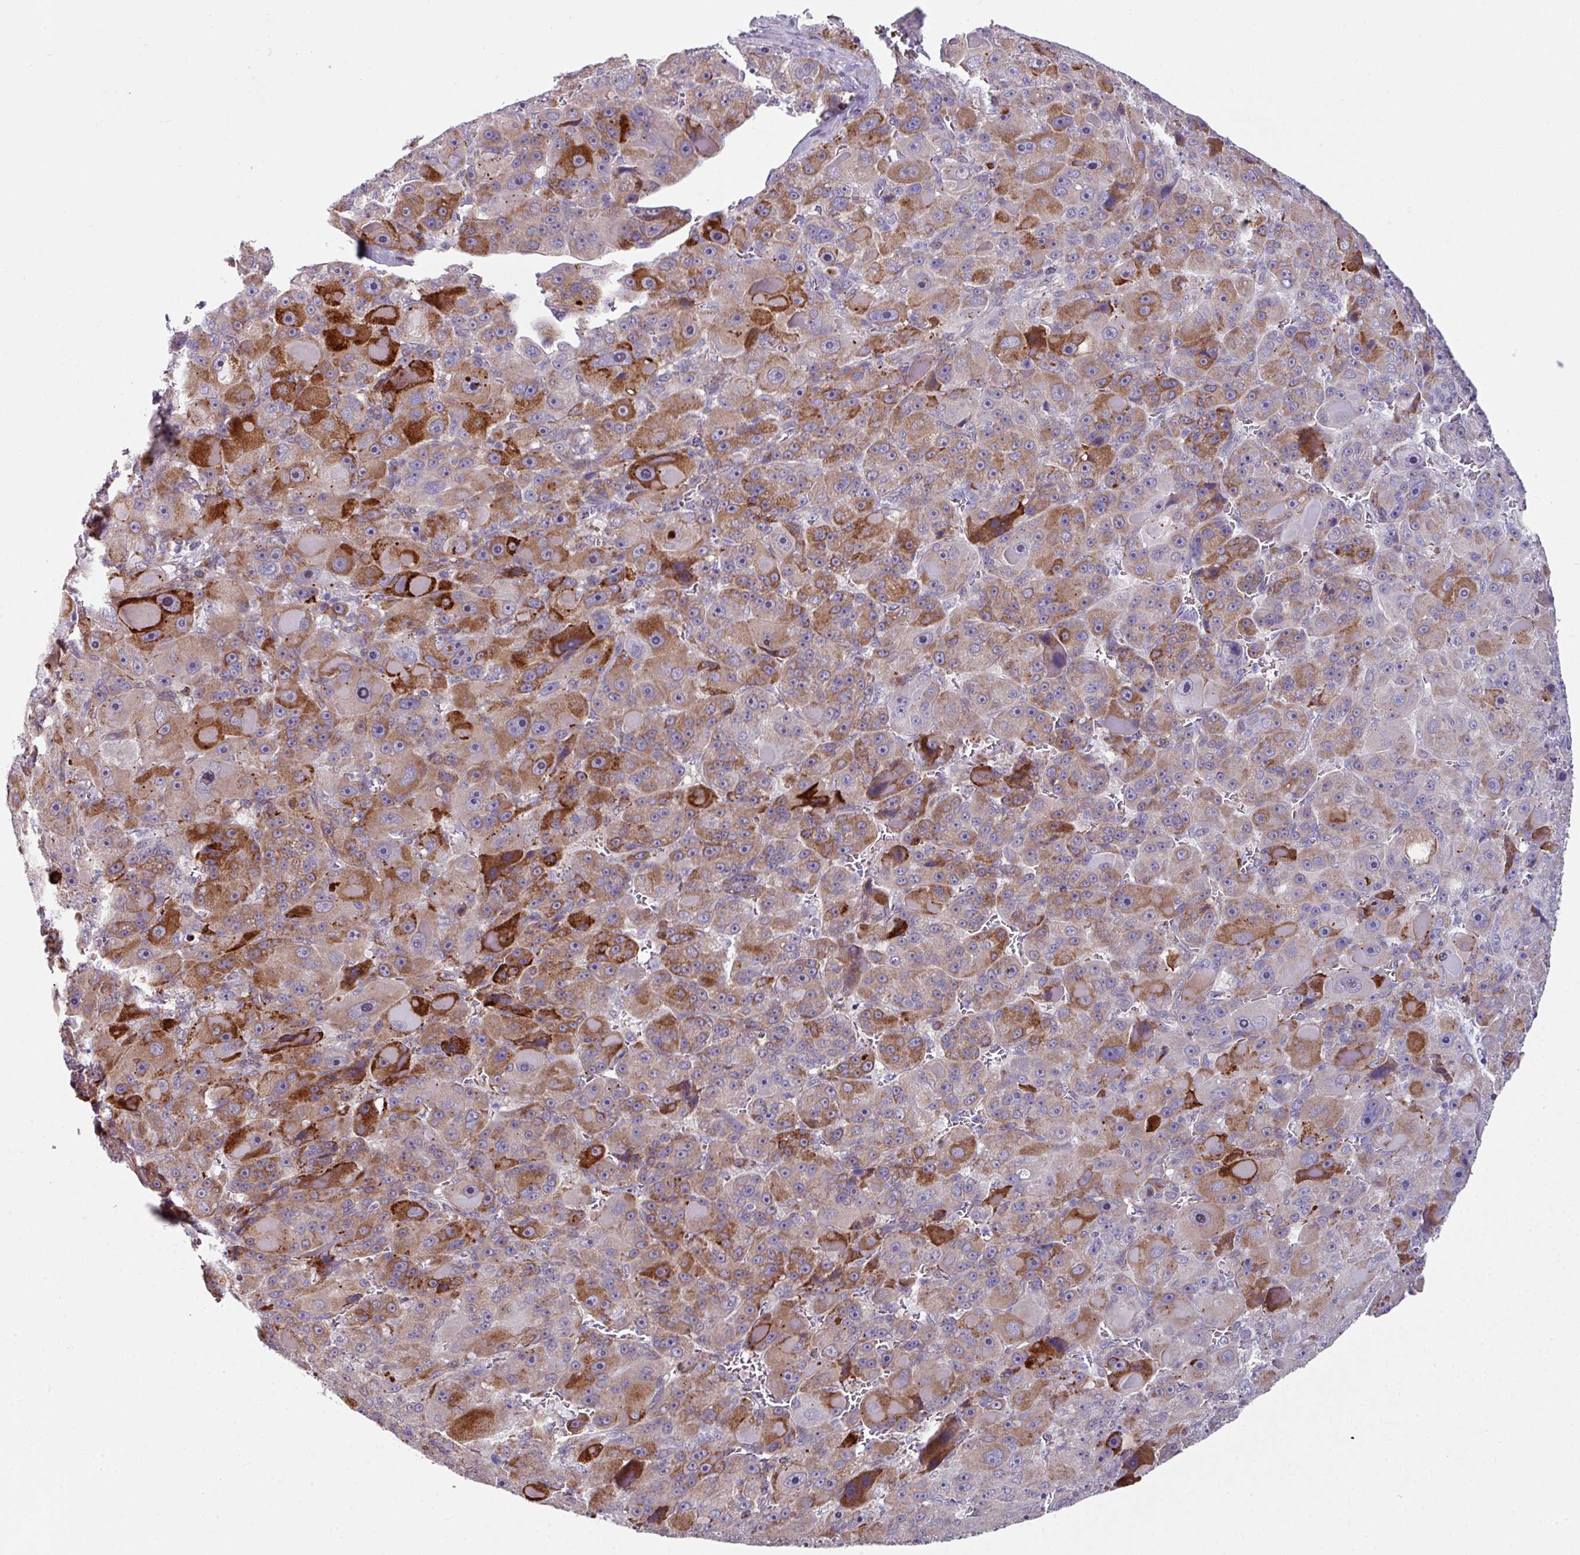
{"staining": {"intensity": "moderate", "quantity": ">75%", "location": "cytoplasmic/membranous"}, "tissue": "liver cancer", "cell_type": "Tumor cells", "image_type": "cancer", "snomed": [{"axis": "morphology", "description": "Carcinoma, Hepatocellular, NOS"}, {"axis": "topography", "description": "Liver"}], "caption": "Moderate cytoplasmic/membranous positivity for a protein is identified in approximately >75% of tumor cells of liver hepatocellular carcinoma using IHC.", "gene": "BMS1", "patient": {"sex": "male", "age": 76}}